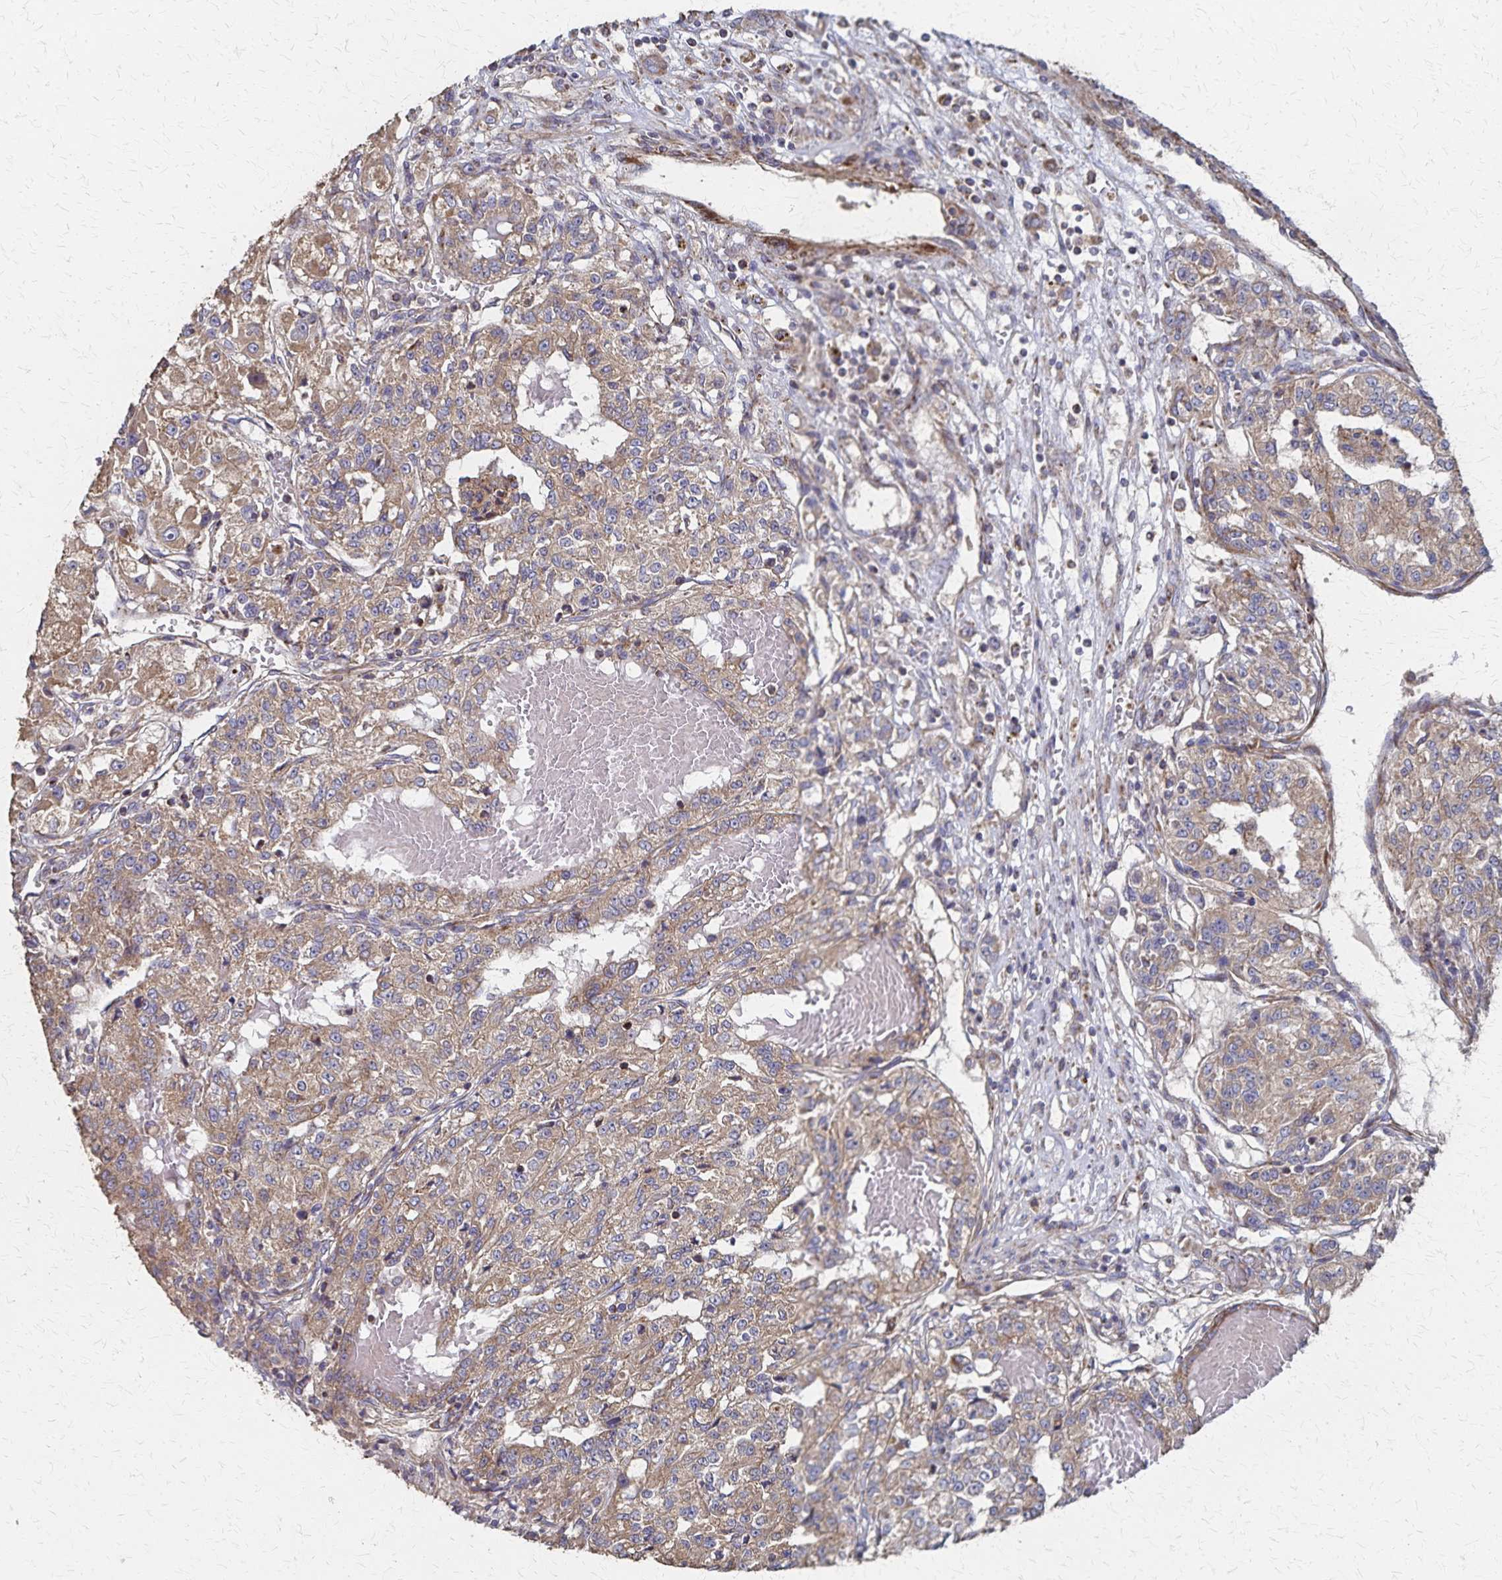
{"staining": {"intensity": "moderate", "quantity": ">75%", "location": "cytoplasmic/membranous"}, "tissue": "renal cancer", "cell_type": "Tumor cells", "image_type": "cancer", "snomed": [{"axis": "morphology", "description": "Adenocarcinoma, NOS"}, {"axis": "topography", "description": "Kidney"}], "caption": "This photomicrograph displays IHC staining of adenocarcinoma (renal), with medium moderate cytoplasmic/membranous expression in about >75% of tumor cells.", "gene": "PGAP2", "patient": {"sex": "female", "age": 63}}